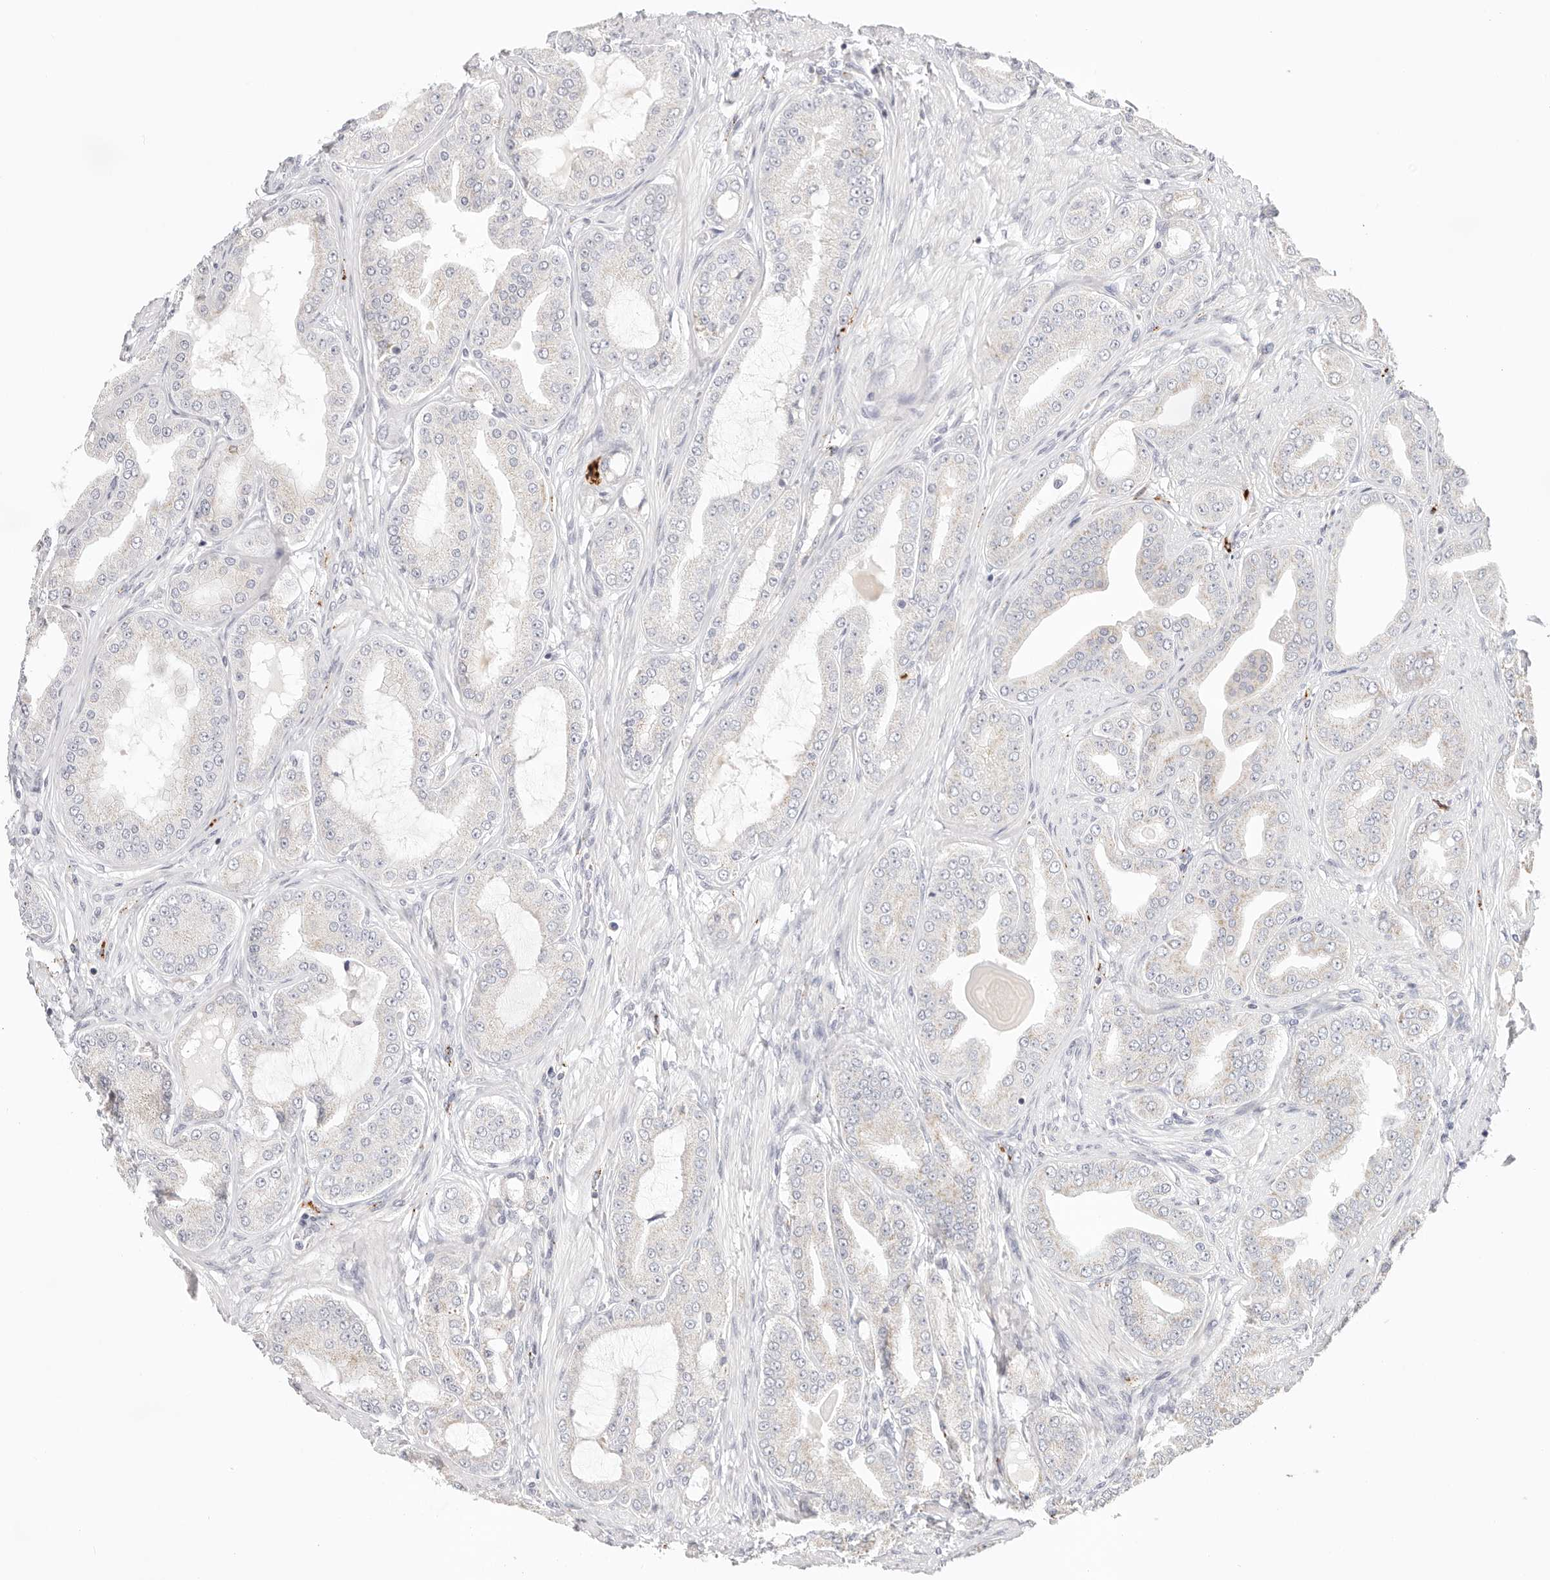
{"staining": {"intensity": "moderate", "quantity": "<25%", "location": "cytoplasmic/membranous"}, "tissue": "prostate cancer", "cell_type": "Tumor cells", "image_type": "cancer", "snomed": [{"axis": "morphology", "description": "Adenocarcinoma, High grade"}, {"axis": "topography", "description": "Prostate"}], "caption": "Prostate cancer was stained to show a protein in brown. There is low levels of moderate cytoplasmic/membranous positivity in approximately <25% of tumor cells.", "gene": "STKLD1", "patient": {"sex": "male", "age": 60}}